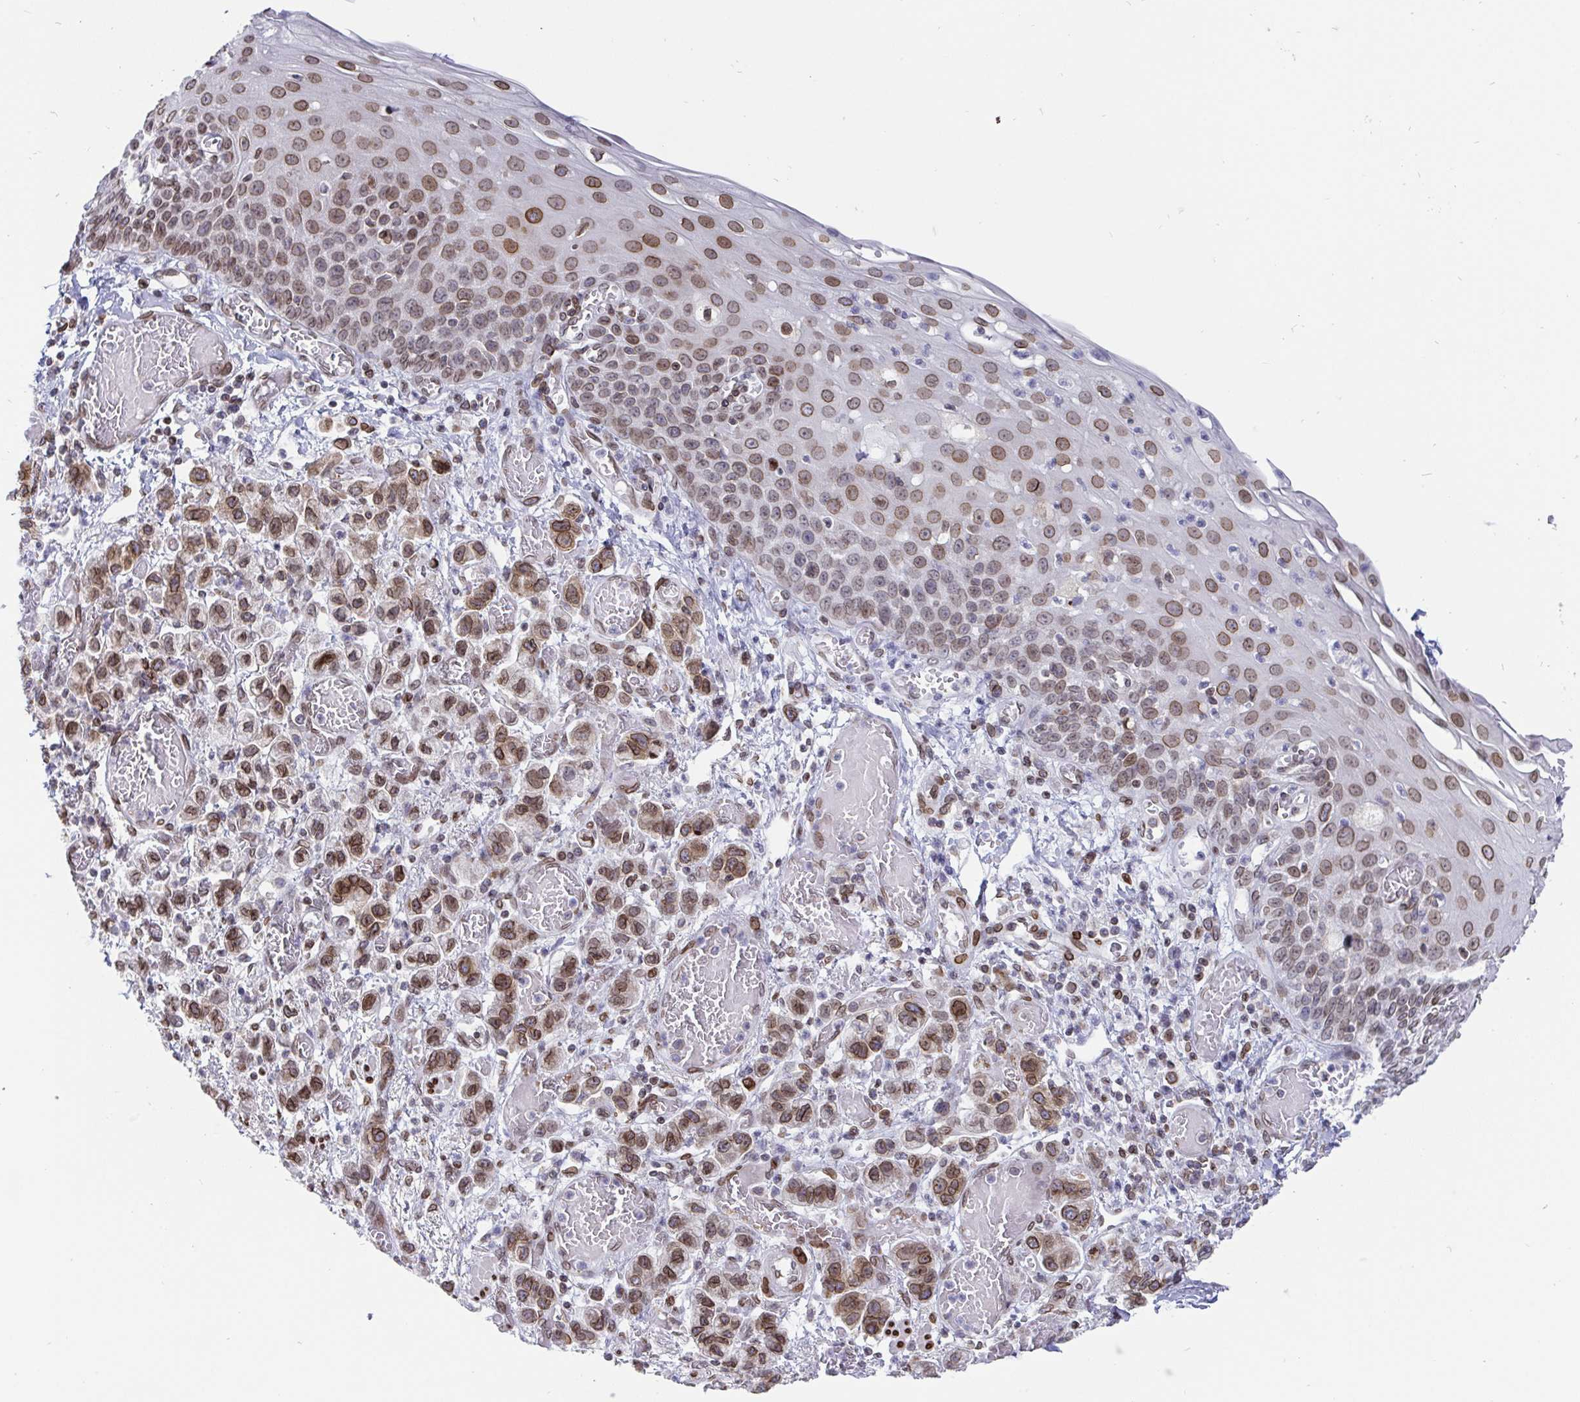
{"staining": {"intensity": "moderate", "quantity": ">75%", "location": "cytoplasmic/membranous,nuclear"}, "tissue": "esophagus", "cell_type": "Squamous epithelial cells", "image_type": "normal", "snomed": [{"axis": "morphology", "description": "Normal tissue, NOS"}, {"axis": "morphology", "description": "Adenocarcinoma, NOS"}, {"axis": "topography", "description": "Esophagus"}], "caption": "A brown stain highlights moderate cytoplasmic/membranous,nuclear staining of a protein in squamous epithelial cells of unremarkable human esophagus. (Brightfield microscopy of DAB IHC at high magnification).", "gene": "EMD", "patient": {"sex": "male", "age": 81}}